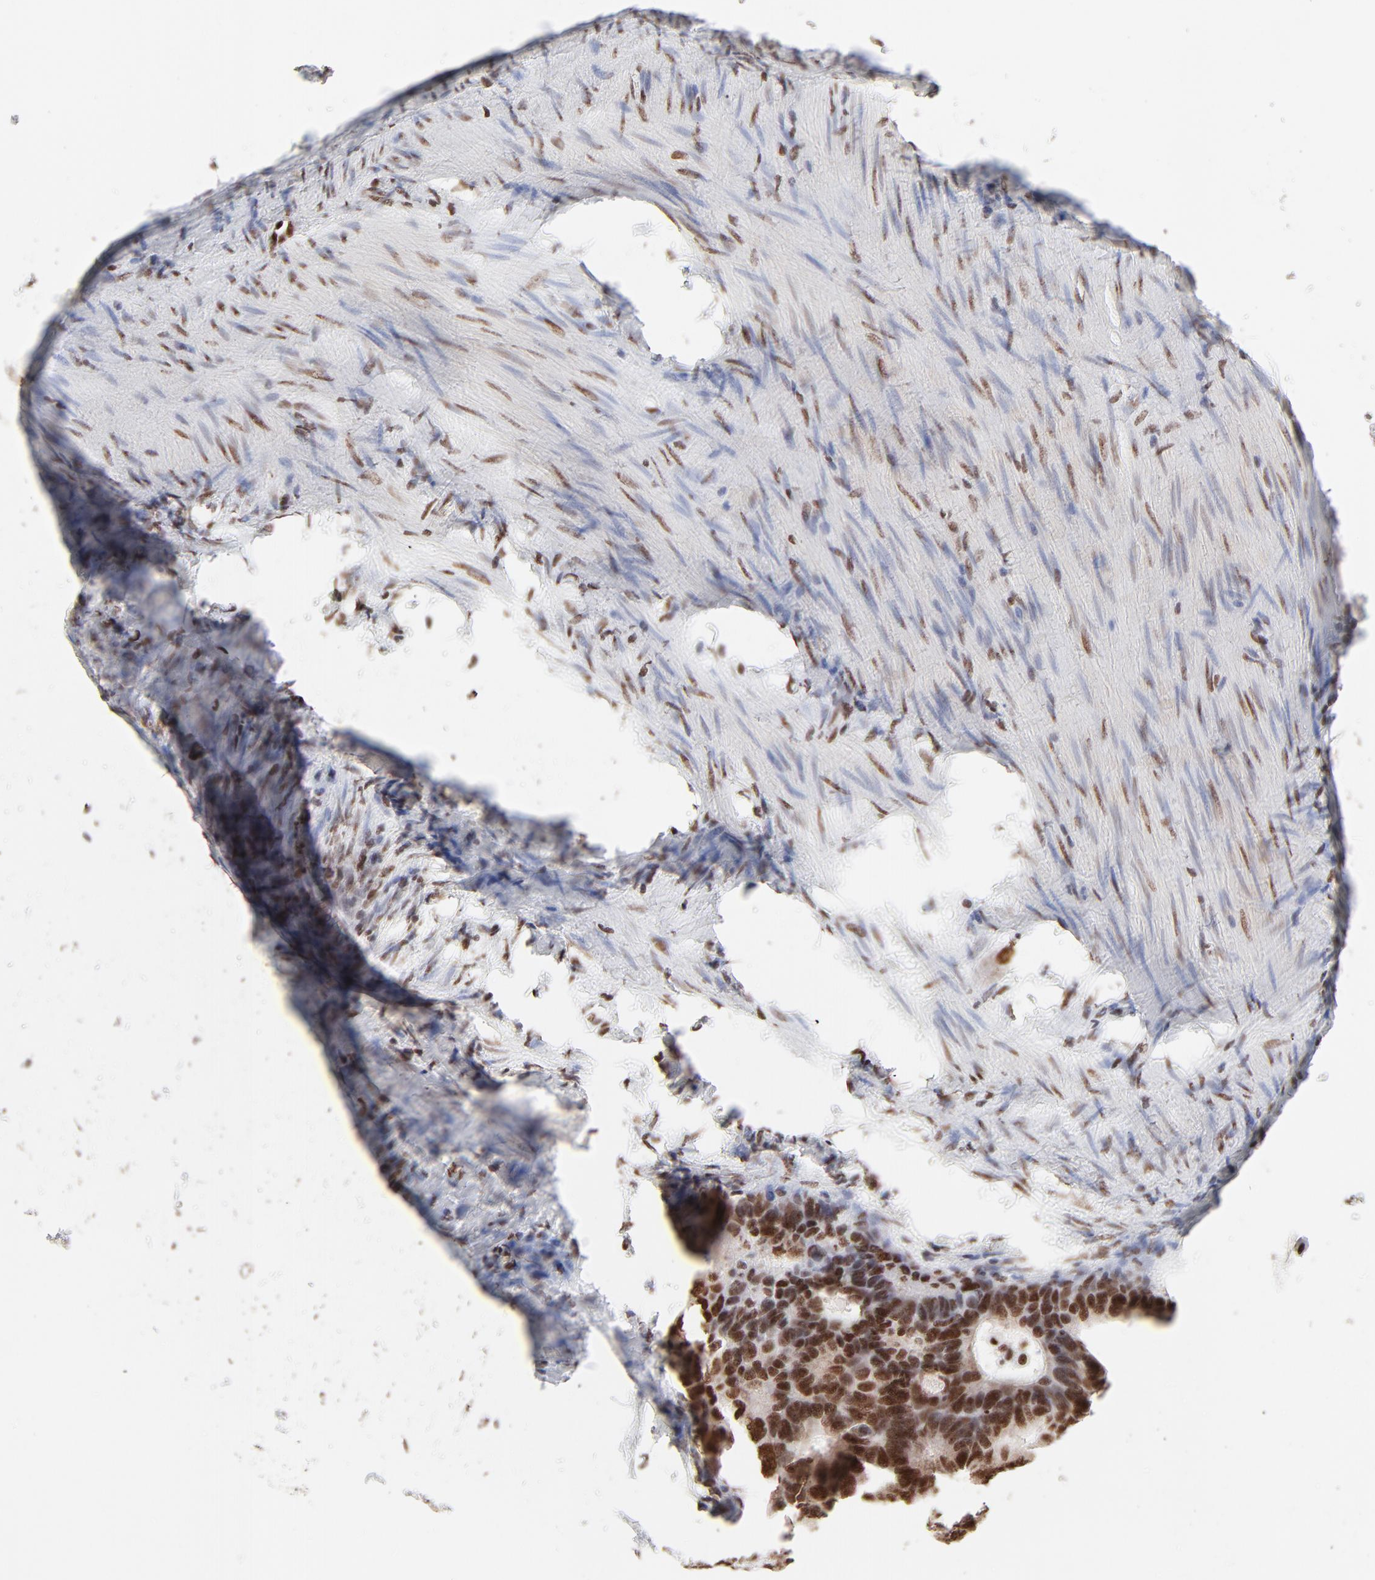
{"staining": {"intensity": "strong", "quantity": ">75%", "location": "nuclear"}, "tissue": "colorectal cancer", "cell_type": "Tumor cells", "image_type": "cancer", "snomed": [{"axis": "morphology", "description": "Adenocarcinoma, NOS"}, {"axis": "topography", "description": "Colon"}], "caption": "Approximately >75% of tumor cells in human adenocarcinoma (colorectal) show strong nuclear protein positivity as visualized by brown immunohistochemical staining.", "gene": "TARDBP", "patient": {"sex": "female", "age": 55}}